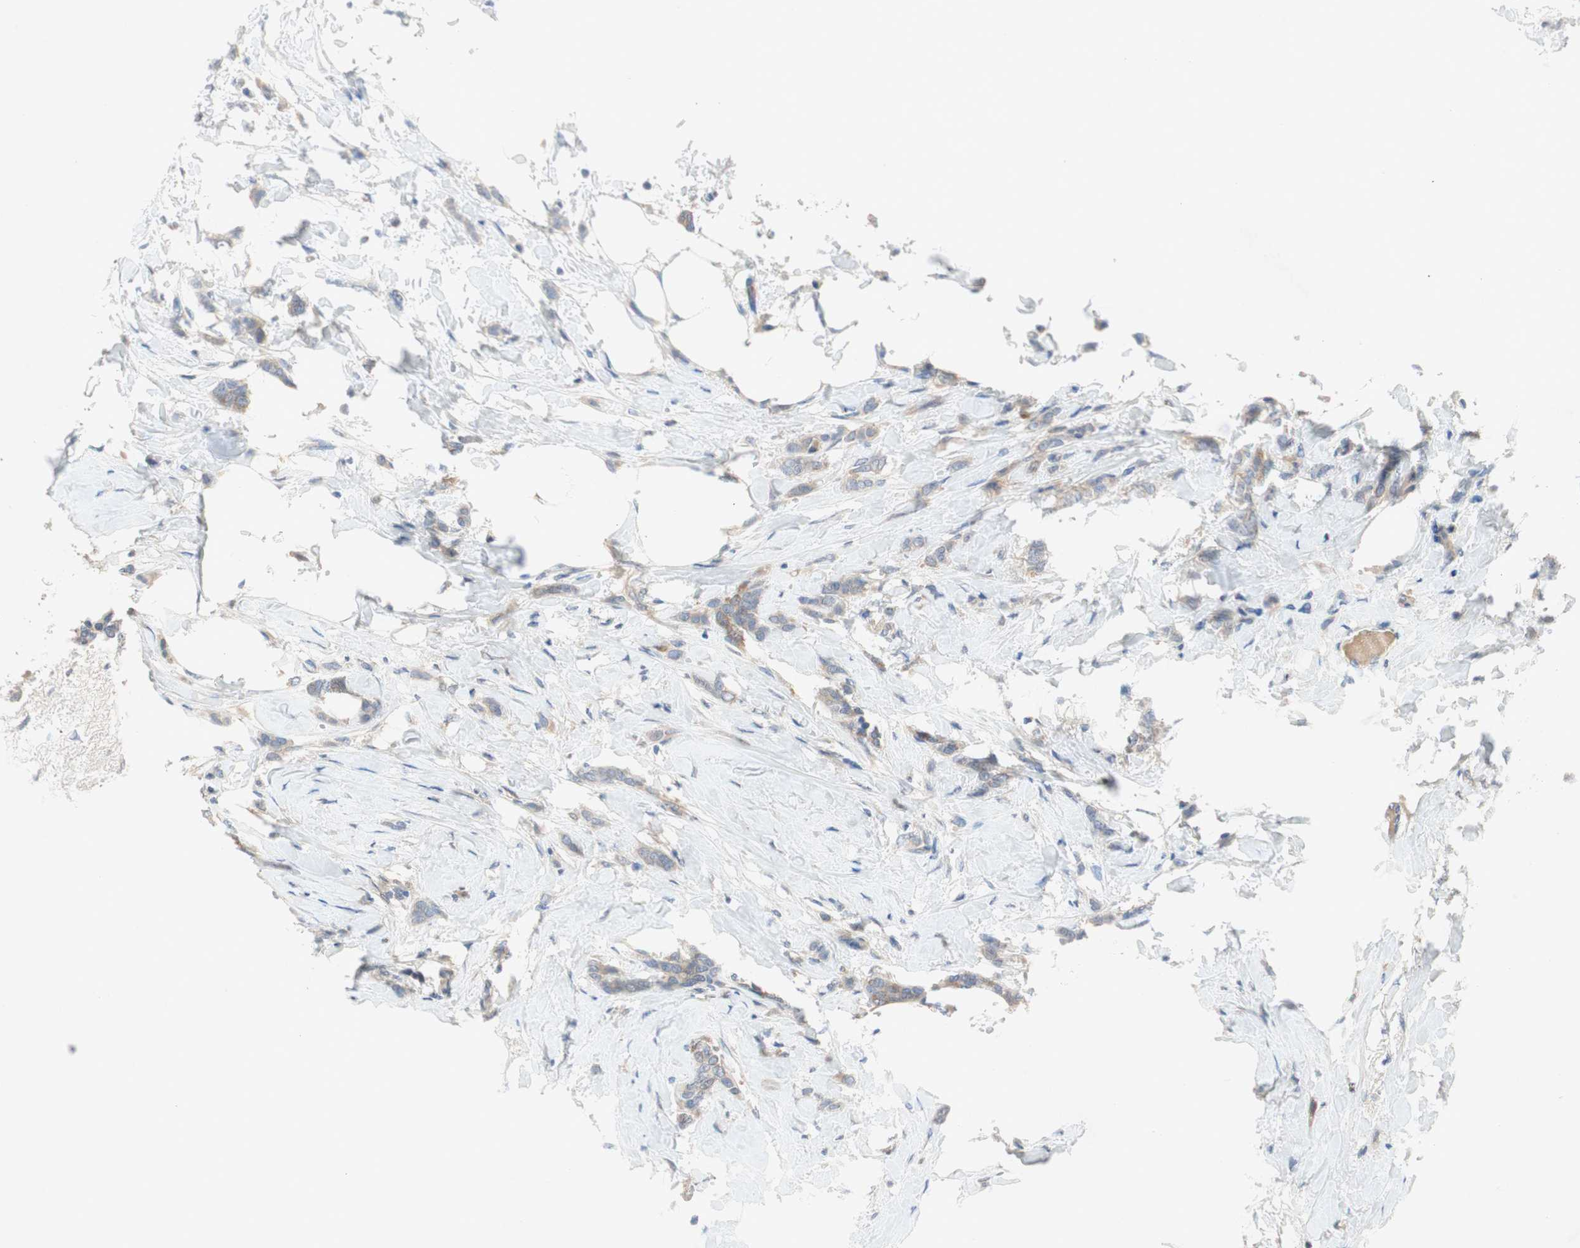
{"staining": {"intensity": "weak", "quantity": "<25%", "location": "cytoplasmic/membranous"}, "tissue": "breast cancer", "cell_type": "Tumor cells", "image_type": "cancer", "snomed": [{"axis": "morphology", "description": "Lobular carcinoma, in situ"}, {"axis": "morphology", "description": "Lobular carcinoma"}, {"axis": "topography", "description": "Breast"}], "caption": "Image shows no significant protein positivity in tumor cells of lobular carcinoma (breast). (DAB IHC with hematoxylin counter stain).", "gene": "RELB", "patient": {"sex": "female", "age": 41}}